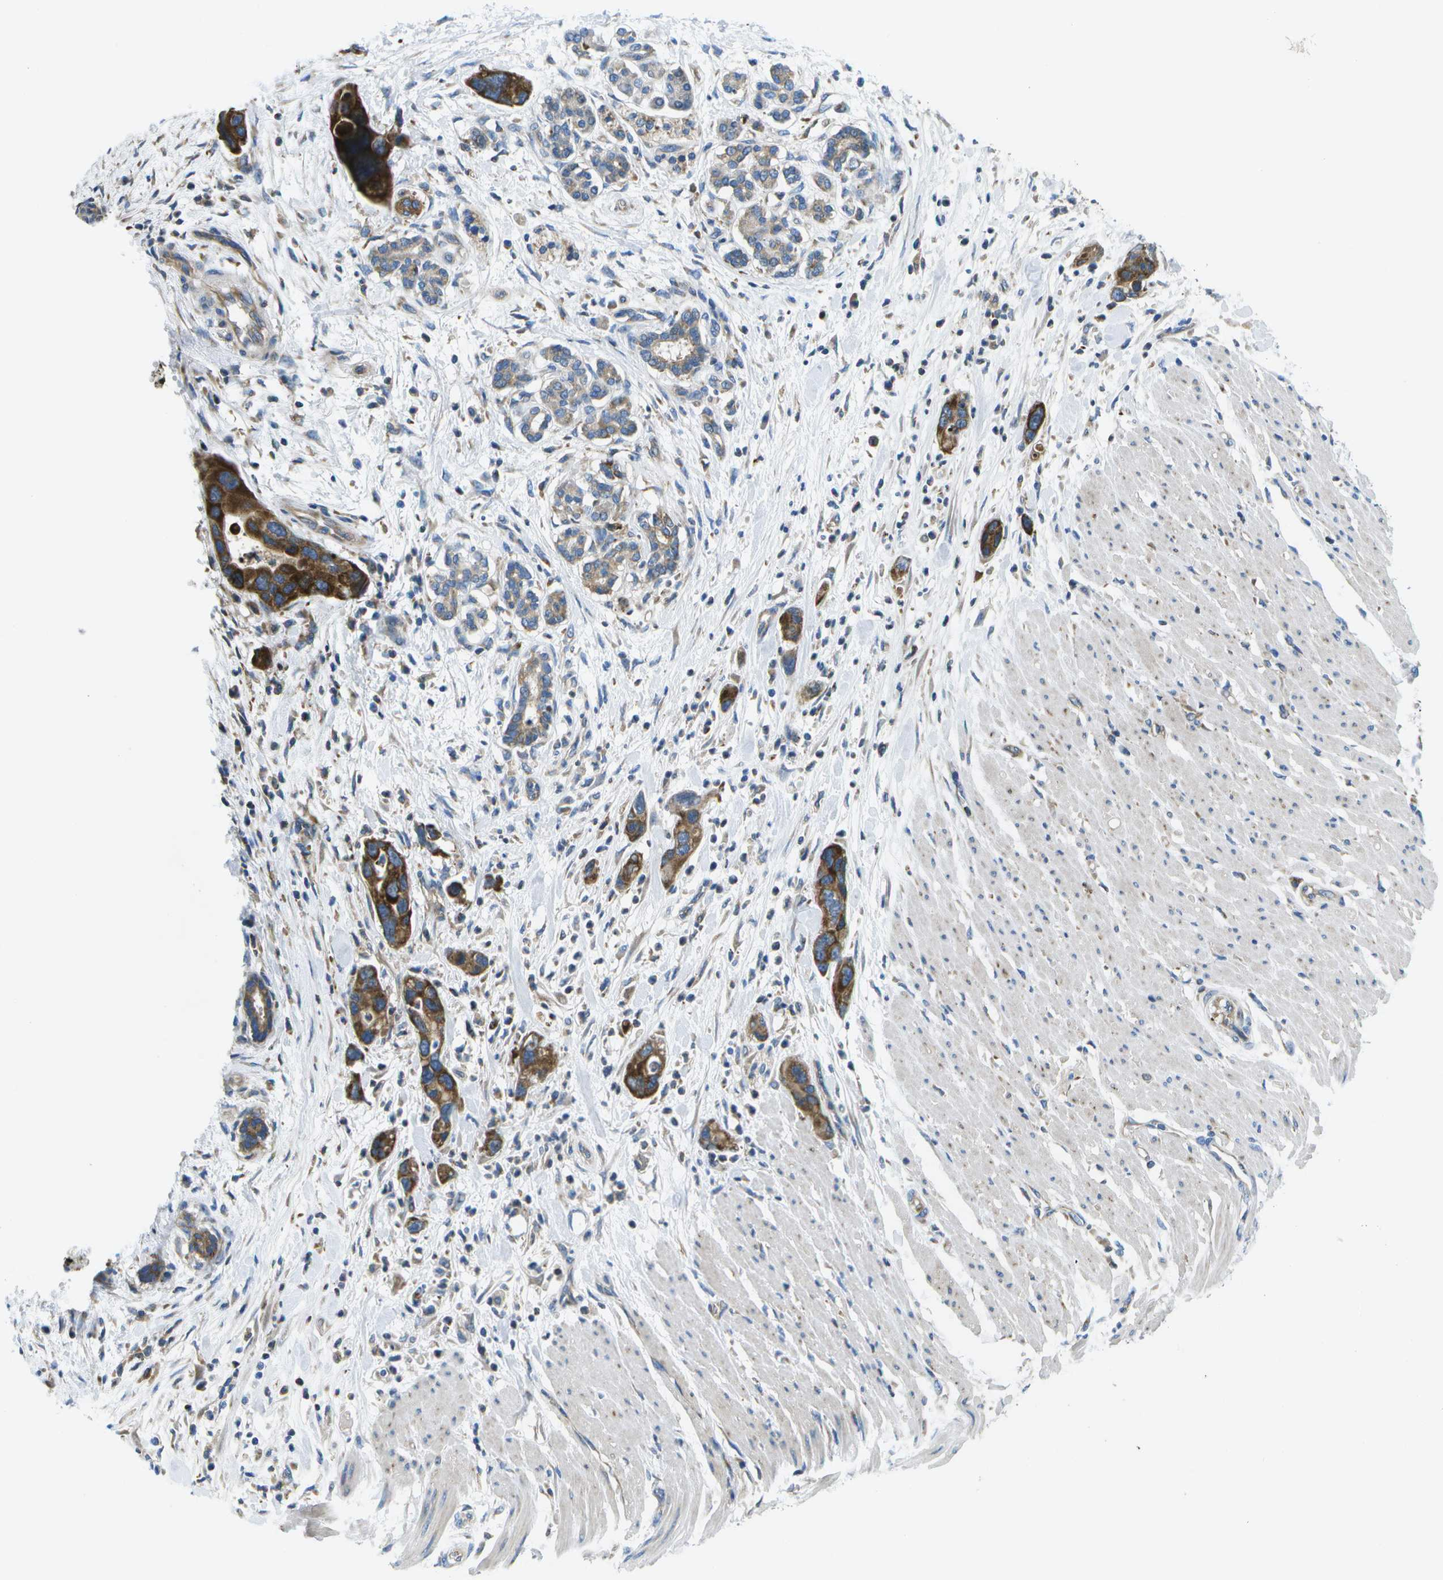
{"staining": {"intensity": "strong", "quantity": ">75%", "location": "cytoplasmic/membranous"}, "tissue": "pancreatic cancer", "cell_type": "Tumor cells", "image_type": "cancer", "snomed": [{"axis": "morphology", "description": "Normal tissue, NOS"}, {"axis": "morphology", "description": "Adenocarcinoma, NOS"}, {"axis": "topography", "description": "Pancreas"}], "caption": "This image shows IHC staining of human adenocarcinoma (pancreatic), with high strong cytoplasmic/membranous positivity in about >75% of tumor cells.", "gene": "GDF5", "patient": {"sex": "female", "age": 71}}